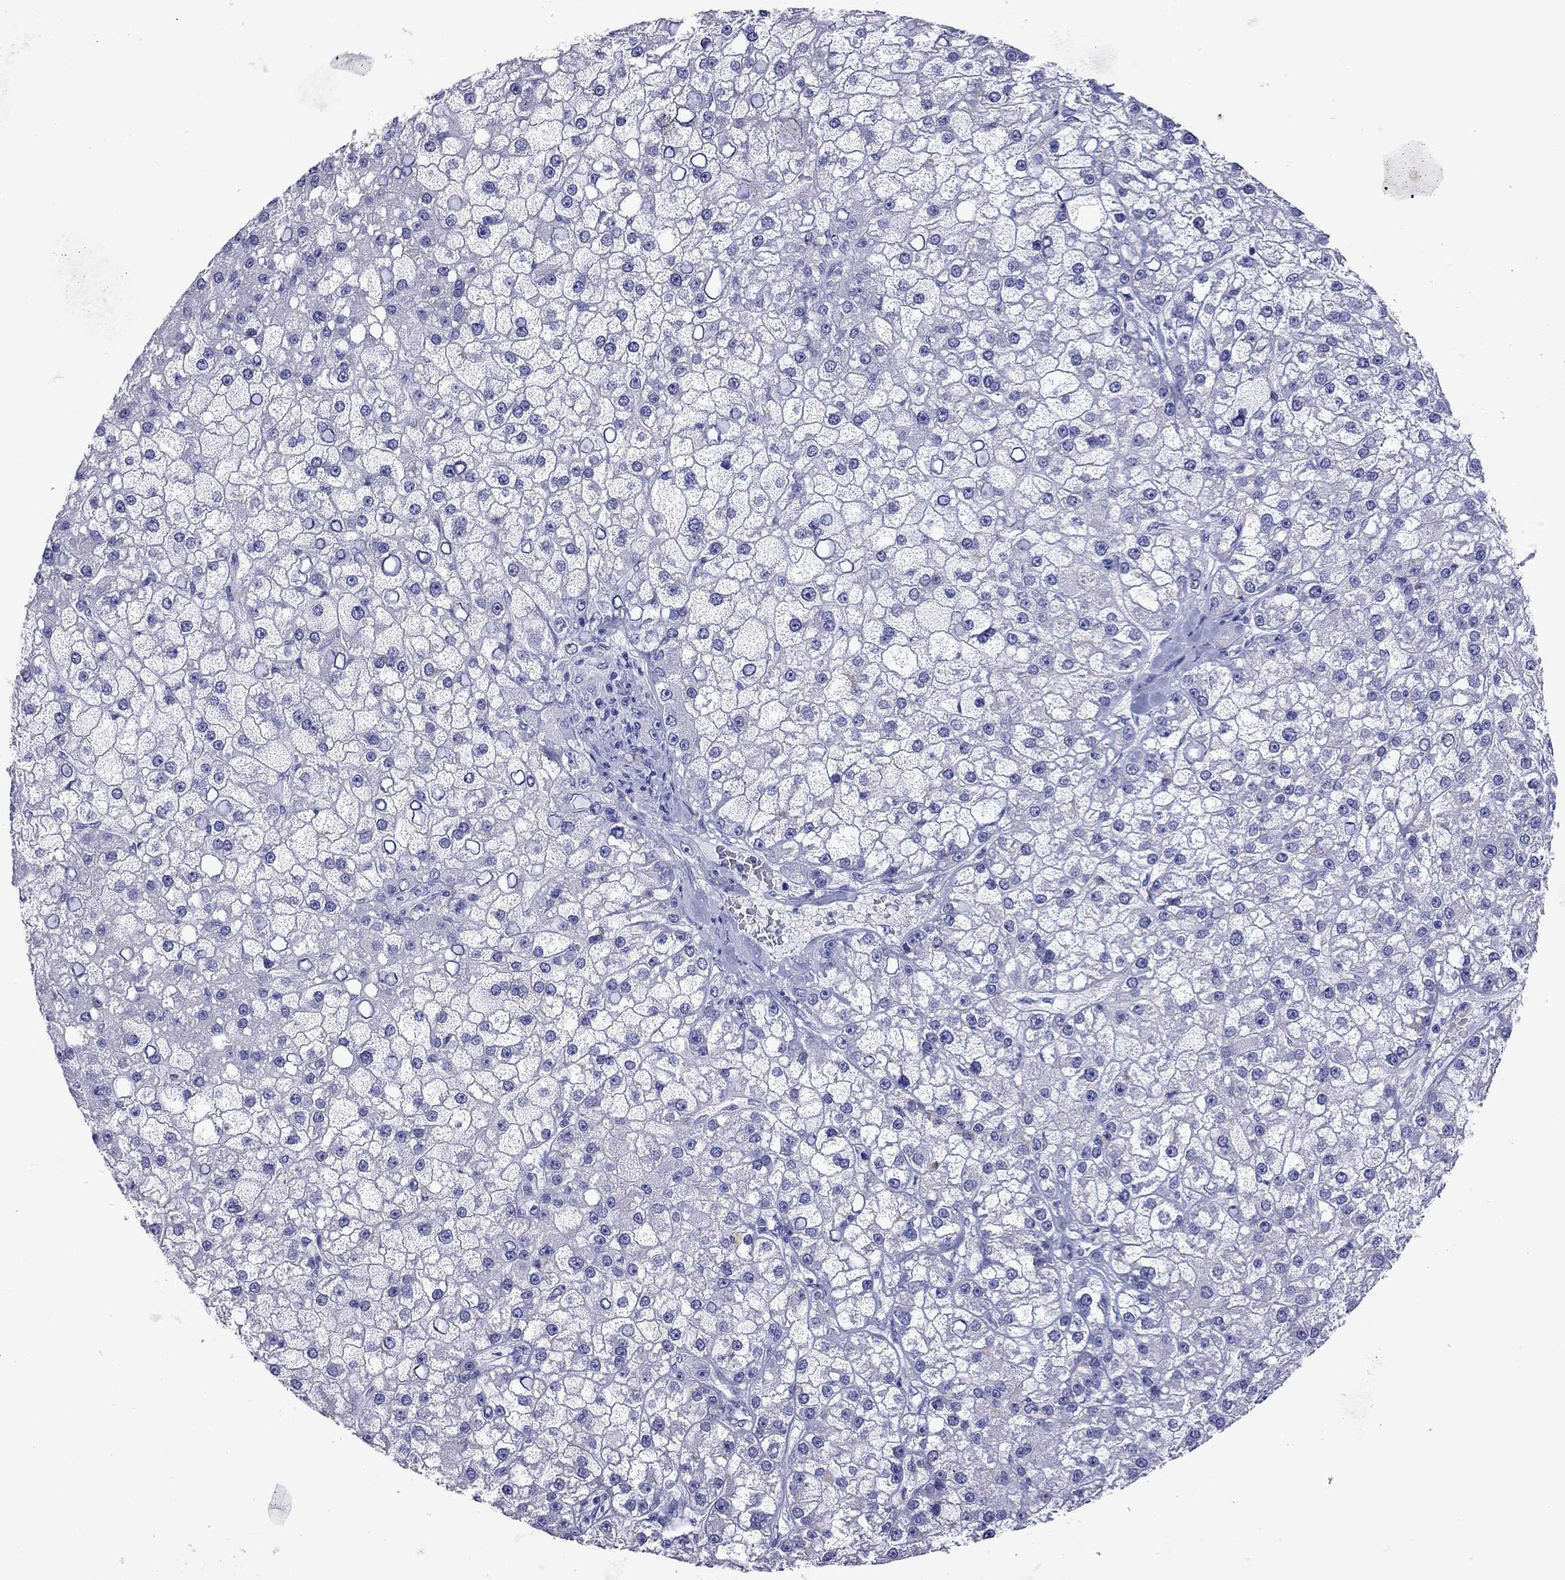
{"staining": {"intensity": "negative", "quantity": "none", "location": "none"}, "tissue": "liver cancer", "cell_type": "Tumor cells", "image_type": "cancer", "snomed": [{"axis": "morphology", "description": "Carcinoma, Hepatocellular, NOS"}, {"axis": "topography", "description": "Liver"}], "caption": "Immunohistochemistry photomicrograph of neoplastic tissue: liver cancer stained with DAB demonstrates no significant protein staining in tumor cells. (Stains: DAB (3,3'-diaminobenzidine) immunohistochemistry with hematoxylin counter stain, Microscopy: brightfield microscopy at high magnification).", "gene": "KIAA2012", "patient": {"sex": "male", "age": 67}}